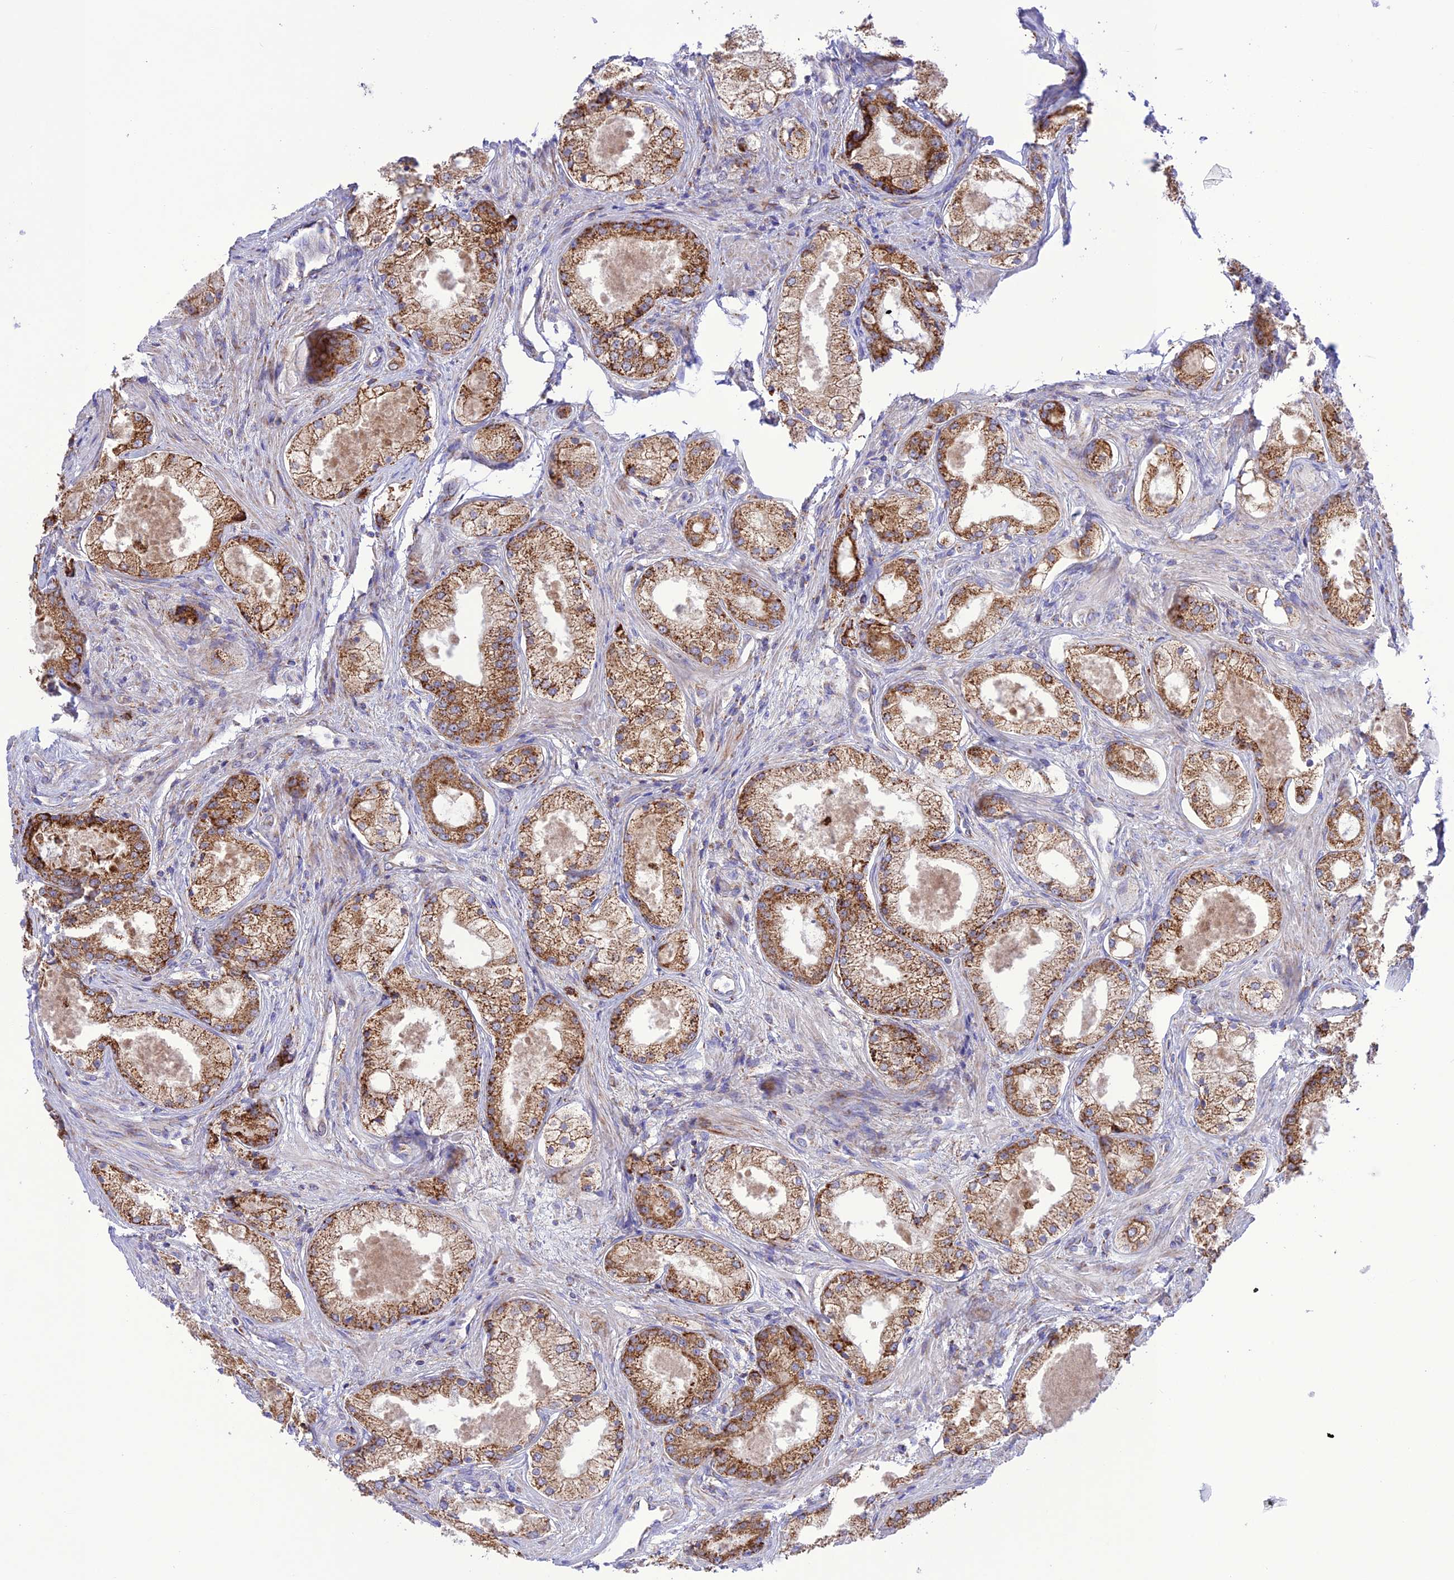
{"staining": {"intensity": "moderate", "quantity": ">75%", "location": "cytoplasmic/membranous"}, "tissue": "prostate cancer", "cell_type": "Tumor cells", "image_type": "cancer", "snomed": [{"axis": "morphology", "description": "Adenocarcinoma, Low grade"}, {"axis": "topography", "description": "Prostate"}], "caption": "Brown immunohistochemical staining in human prostate cancer (low-grade adenocarcinoma) demonstrates moderate cytoplasmic/membranous expression in about >75% of tumor cells.", "gene": "UAP1L1", "patient": {"sex": "male", "age": 68}}